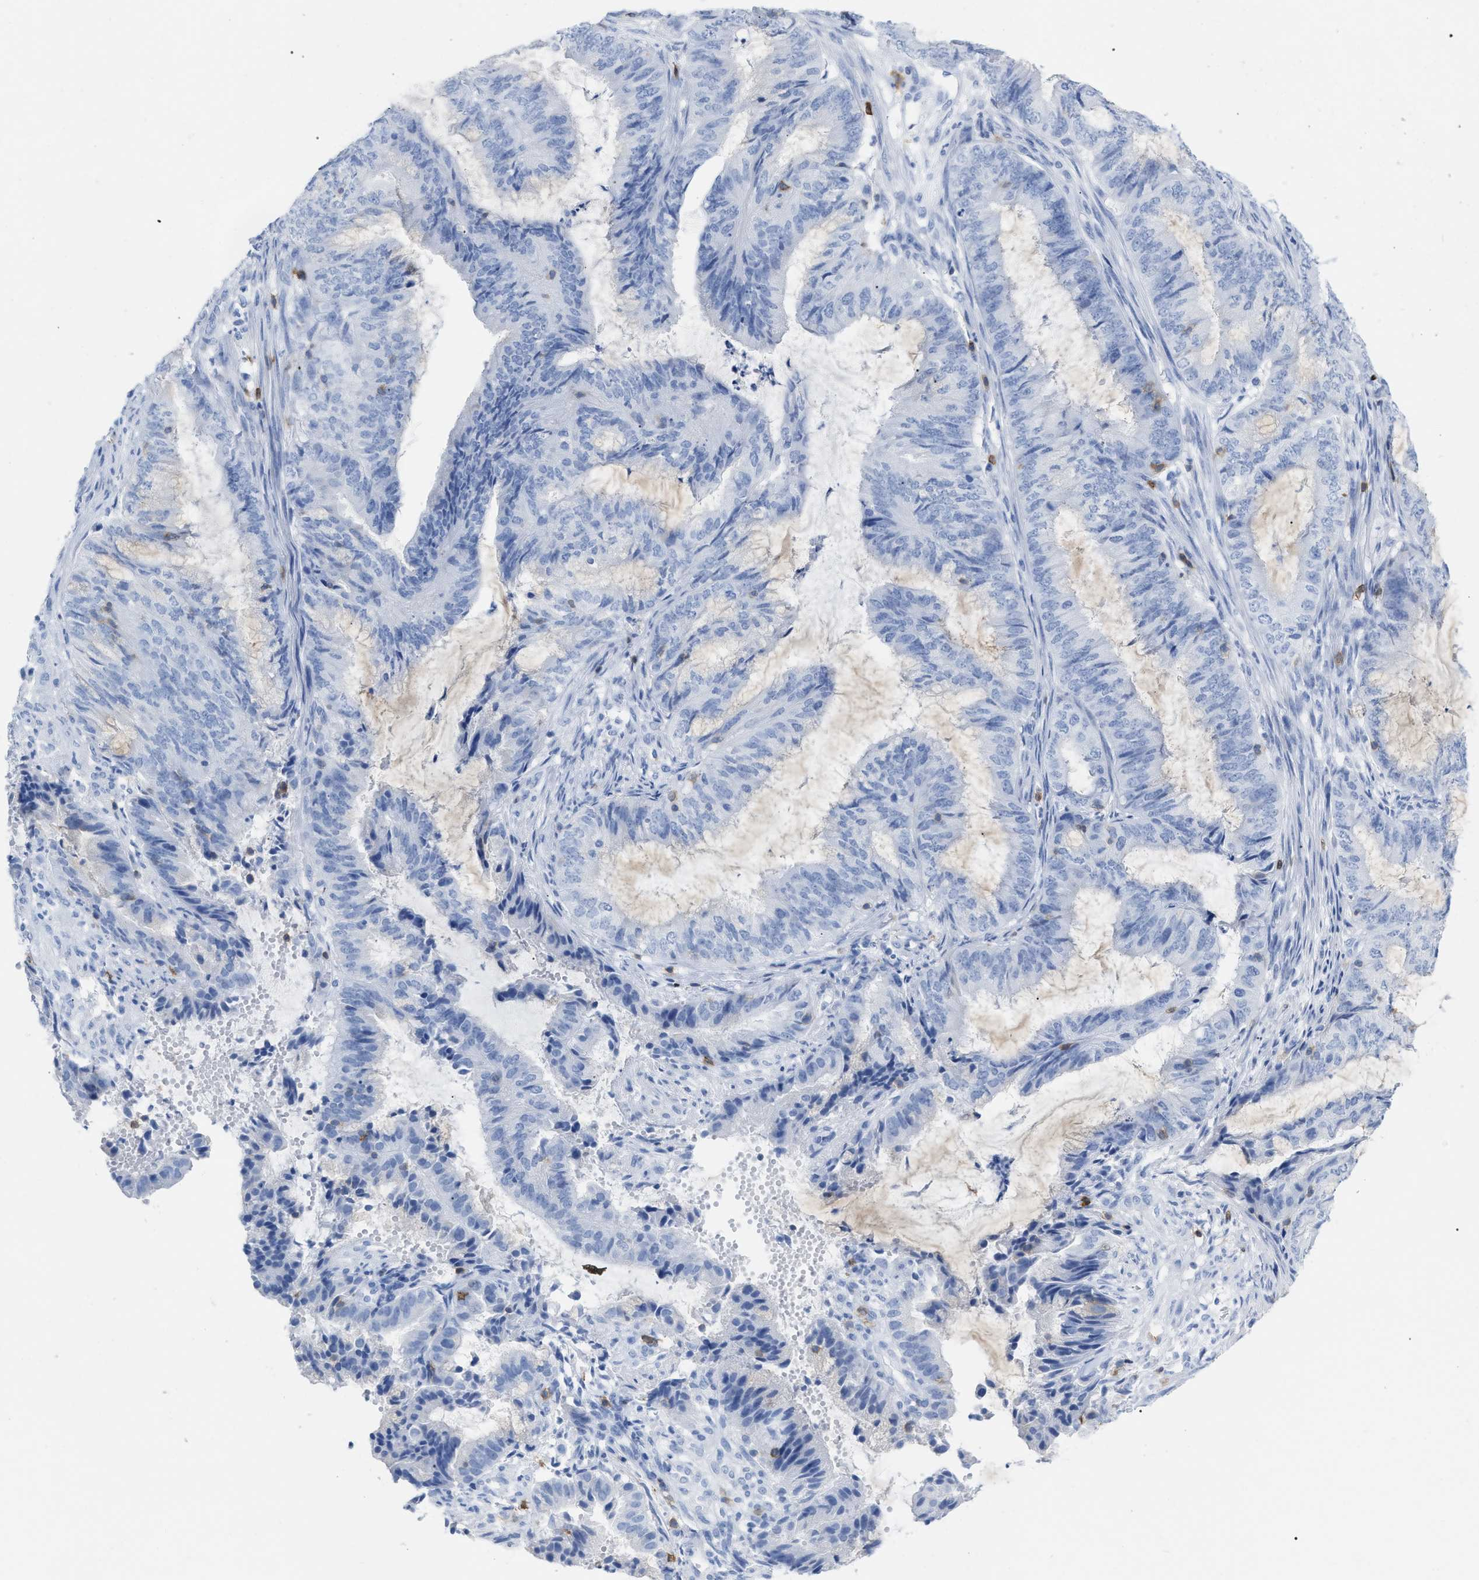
{"staining": {"intensity": "negative", "quantity": "none", "location": "none"}, "tissue": "endometrial cancer", "cell_type": "Tumor cells", "image_type": "cancer", "snomed": [{"axis": "morphology", "description": "Adenocarcinoma, NOS"}, {"axis": "topography", "description": "Endometrium"}], "caption": "DAB (3,3'-diaminobenzidine) immunohistochemical staining of human endometrial cancer (adenocarcinoma) demonstrates no significant staining in tumor cells.", "gene": "CD5", "patient": {"sex": "female", "age": 51}}